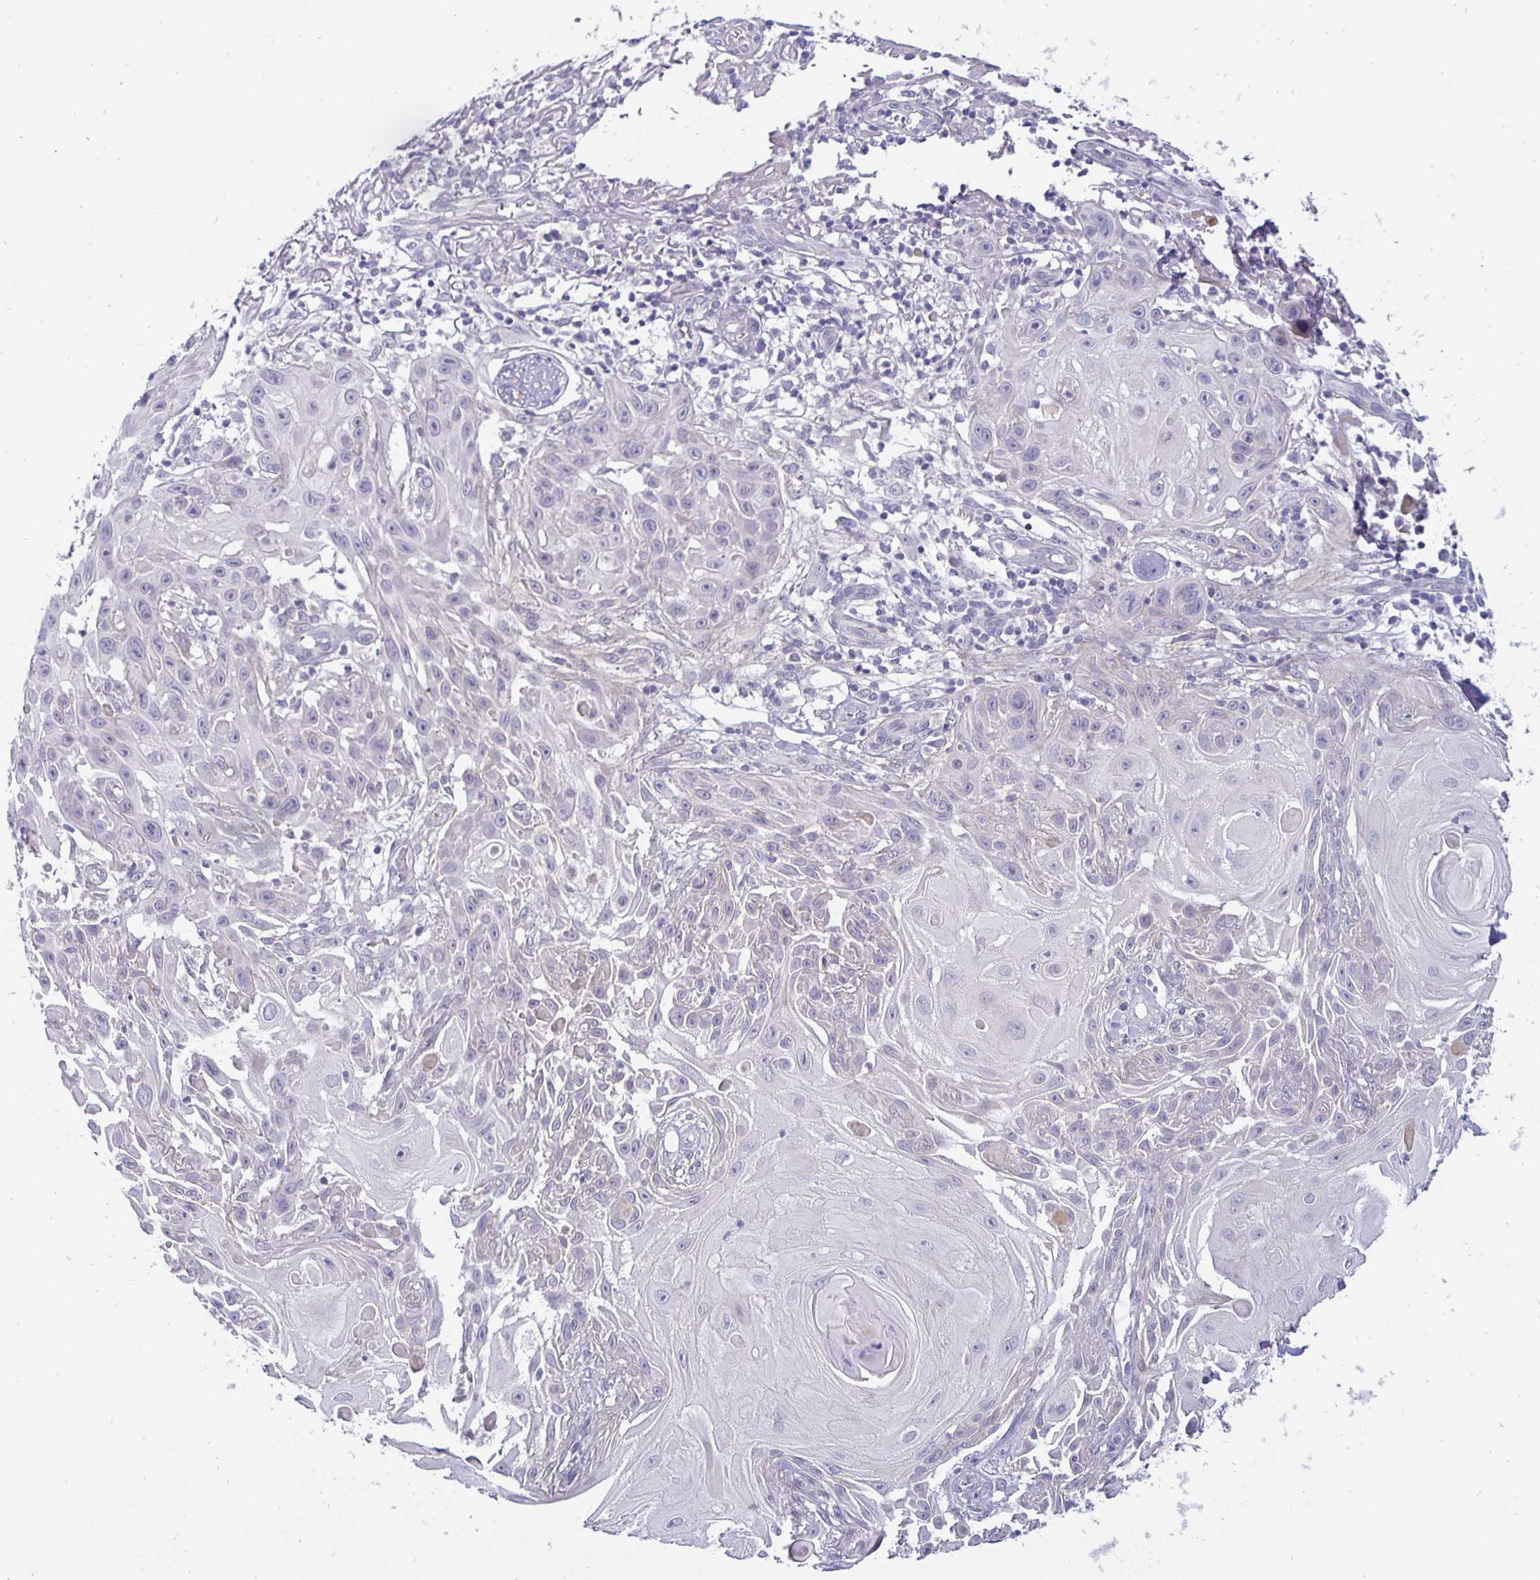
{"staining": {"intensity": "negative", "quantity": "none", "location": "none"}, "tissue": "skin cancer", "cell_type": "Tumor cells", "image_type": "cancer", "snomed": [{"axis": "morphology", "description": "Squamous cell carcinoma, NOS"}, {"axis": "topography", "description": "Skin"}], "caption": "Micrograph shows no protein positivity in tumor cells of skin squamous cell carcinoma tissue.", "gene": "ERBB2", "patient": {"sex": "female", "age": 91}}